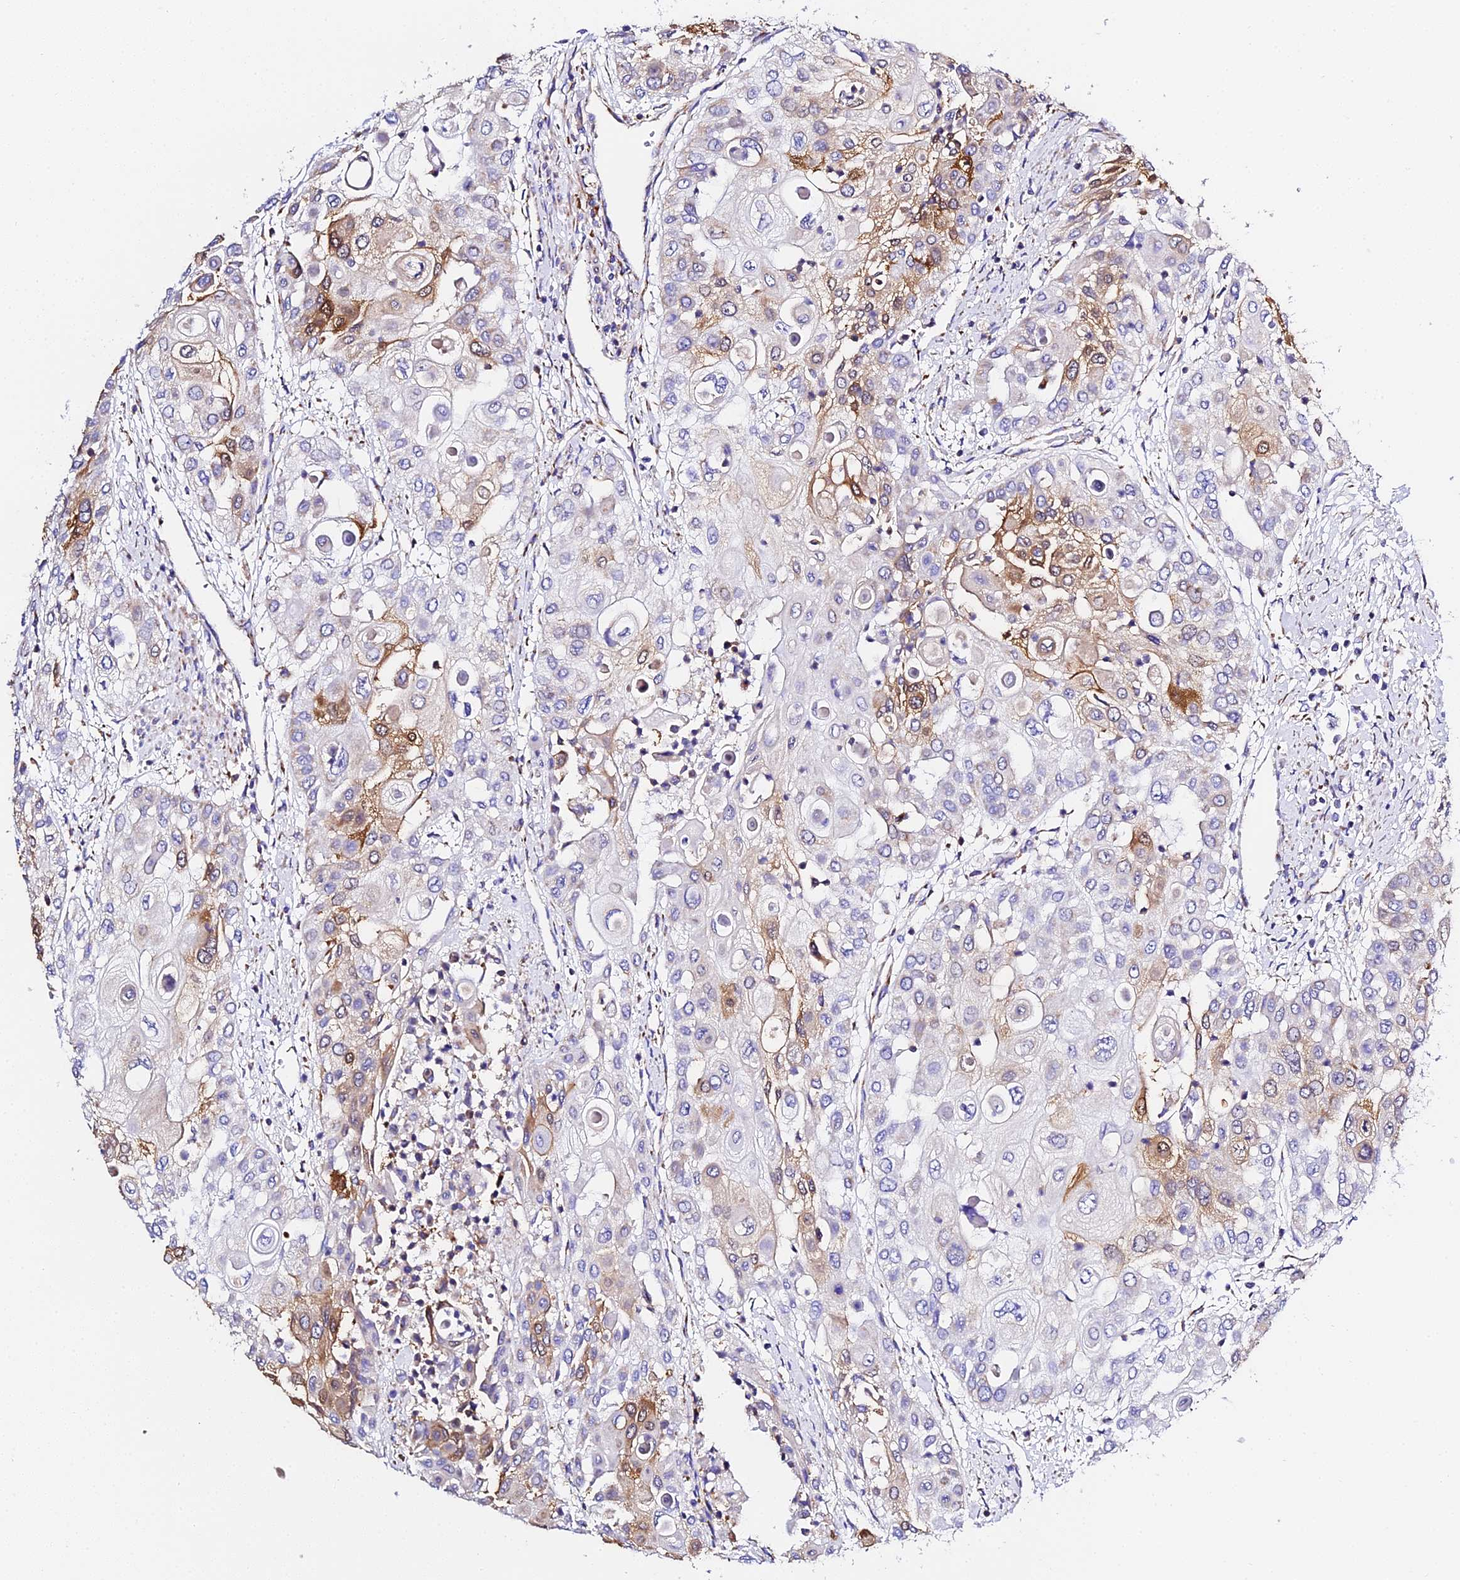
{"staining": {"intensity": "moderate", "quantity": "<25%", "location": "cytoplasmic/membranous"}, "tissue": "urothelial cancer", "cell_type": "Tumor cells", "image_type": "cancer", "snomed": [{"axis": "morphology", "description": "Urothelial carcinoma, High grade"}, {"axis": "topography", "description": "Urinary bladder"}], "caption": "The photomicrograph displays staining of urothelial cancer, revealing moderate cytoplasmic/membranous protein staining (brown color) within tumor cells.", "gene": "ZNF573", "patient": {"sex": "female", "age": 79}}